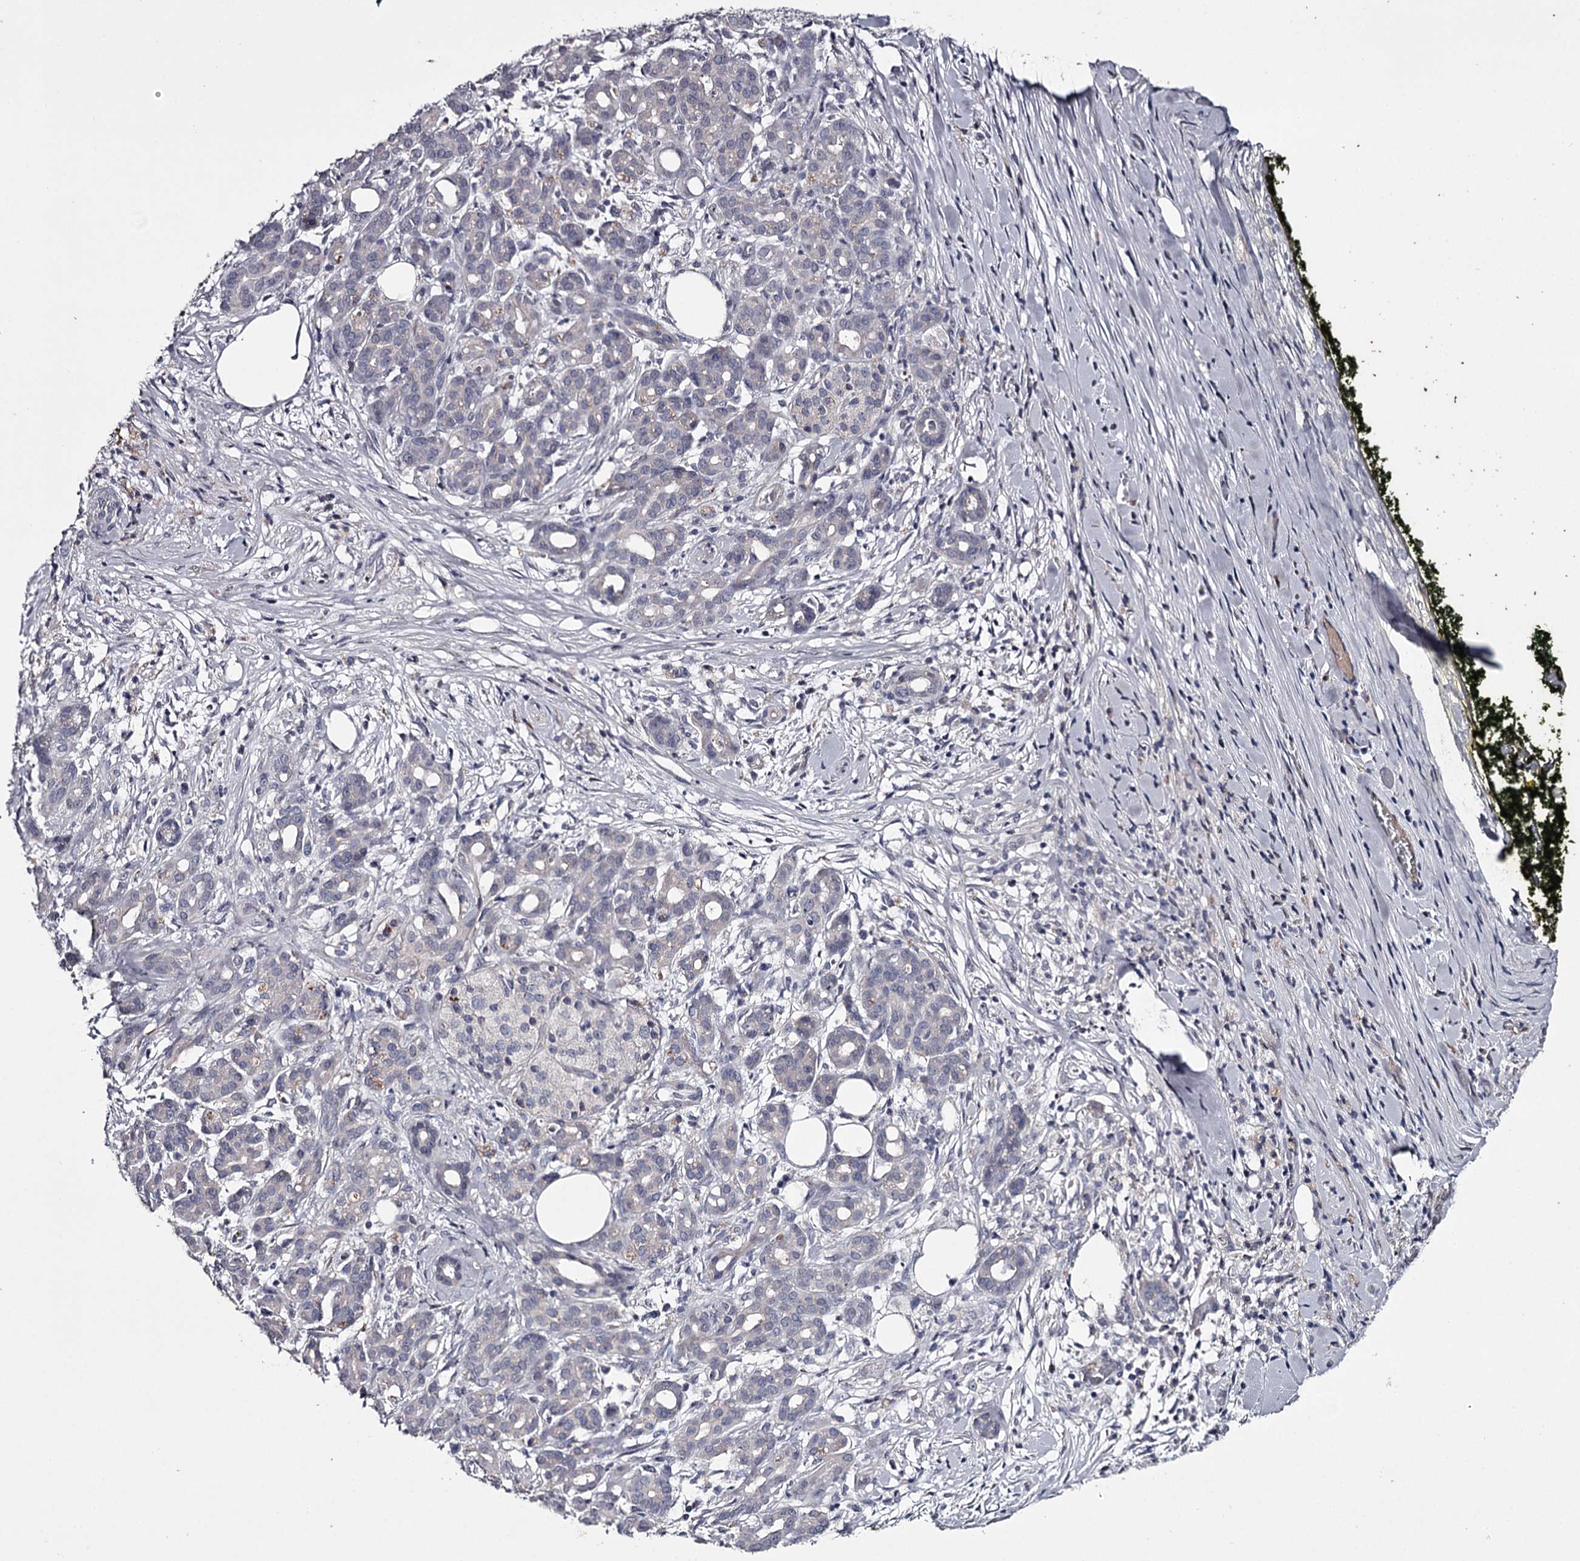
{"staining": {"intensity": "negative", "quantity": "none", "location": "none"}, "tissue": "pancreatic cancer", "cell_type": "Tumor cells", "image_type": "cancer", "snomed": [{"axis": "morphology", "description": "Adenocarcinoma, NOS"}, {"axis": "topography", "description": "Pancreas"}], "caption": "Tumor cells are negative for protein expression in human pancreatic cancer.", "gene": "FDXACB1", "patient": {"sex": "female", "age": 66}}